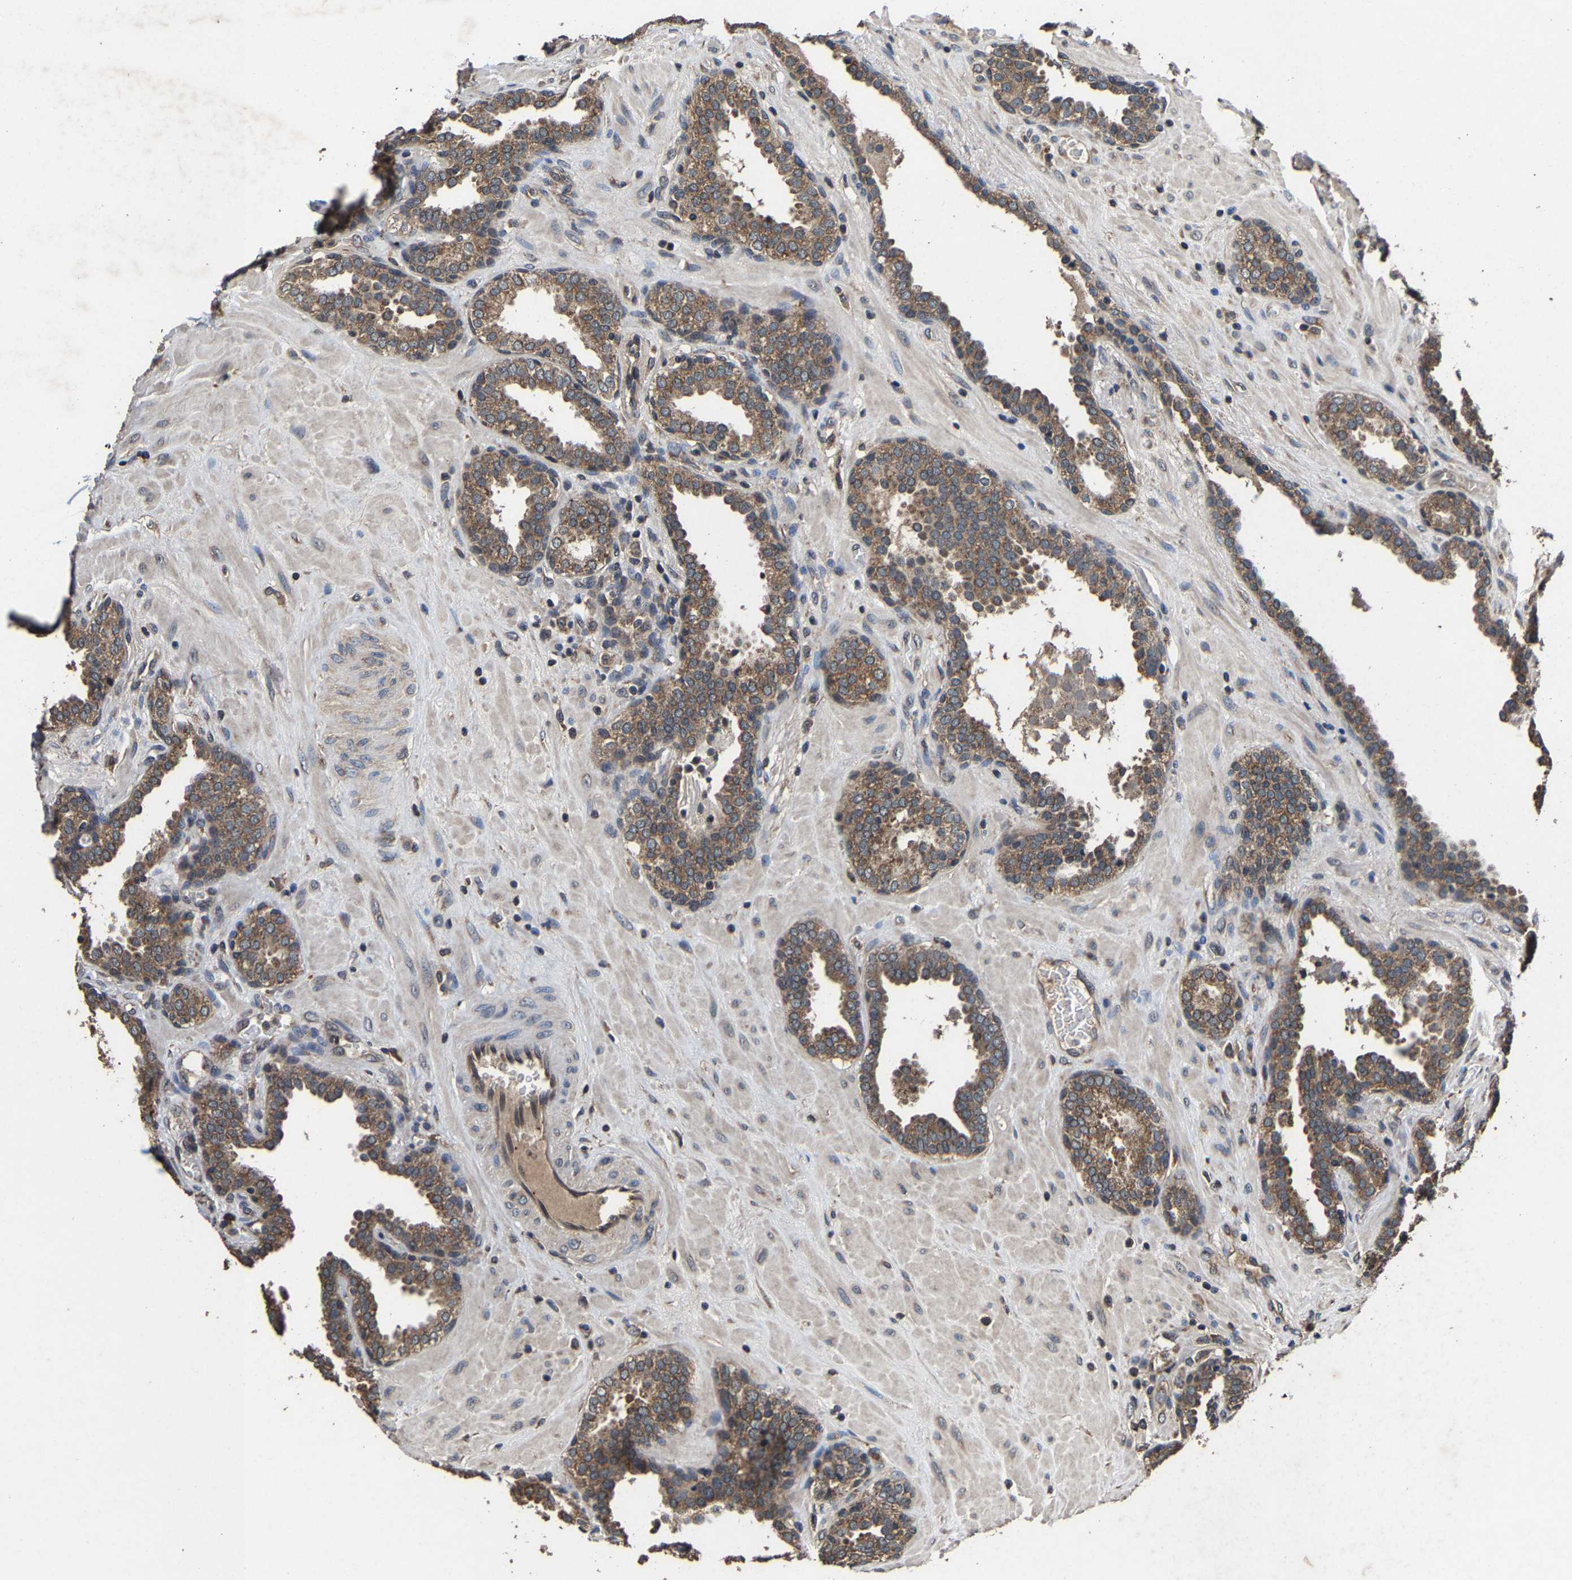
{"staining": {"intensity": "moderate", "quantity": ">75%", "location": "cytoplasmic/membranous"}, "tissue": "prostate", "cell_type": "Glandular cells", "image_type": "normal", "snomed": [{"axis": "morphology", "description": "Normal tissue, NOS"}, {"axis": "topography", "description": "Prostate"}], "caption": "IHC staining of unremarkable prostate, which exhibits medium levels of moderate cytoplasmic/membranous positivity in approximately >75% of glandular cells indicating moderate cytoplasmic/membranous protein positivity. The staining was performed using DAB (3,3'-diaminobenzidine) (brown) for protein detection and nuclei were counterstained in hematoxylin (blue).", "gene": "EBAG9", "patient": {"sex": "male", "age": 51}}